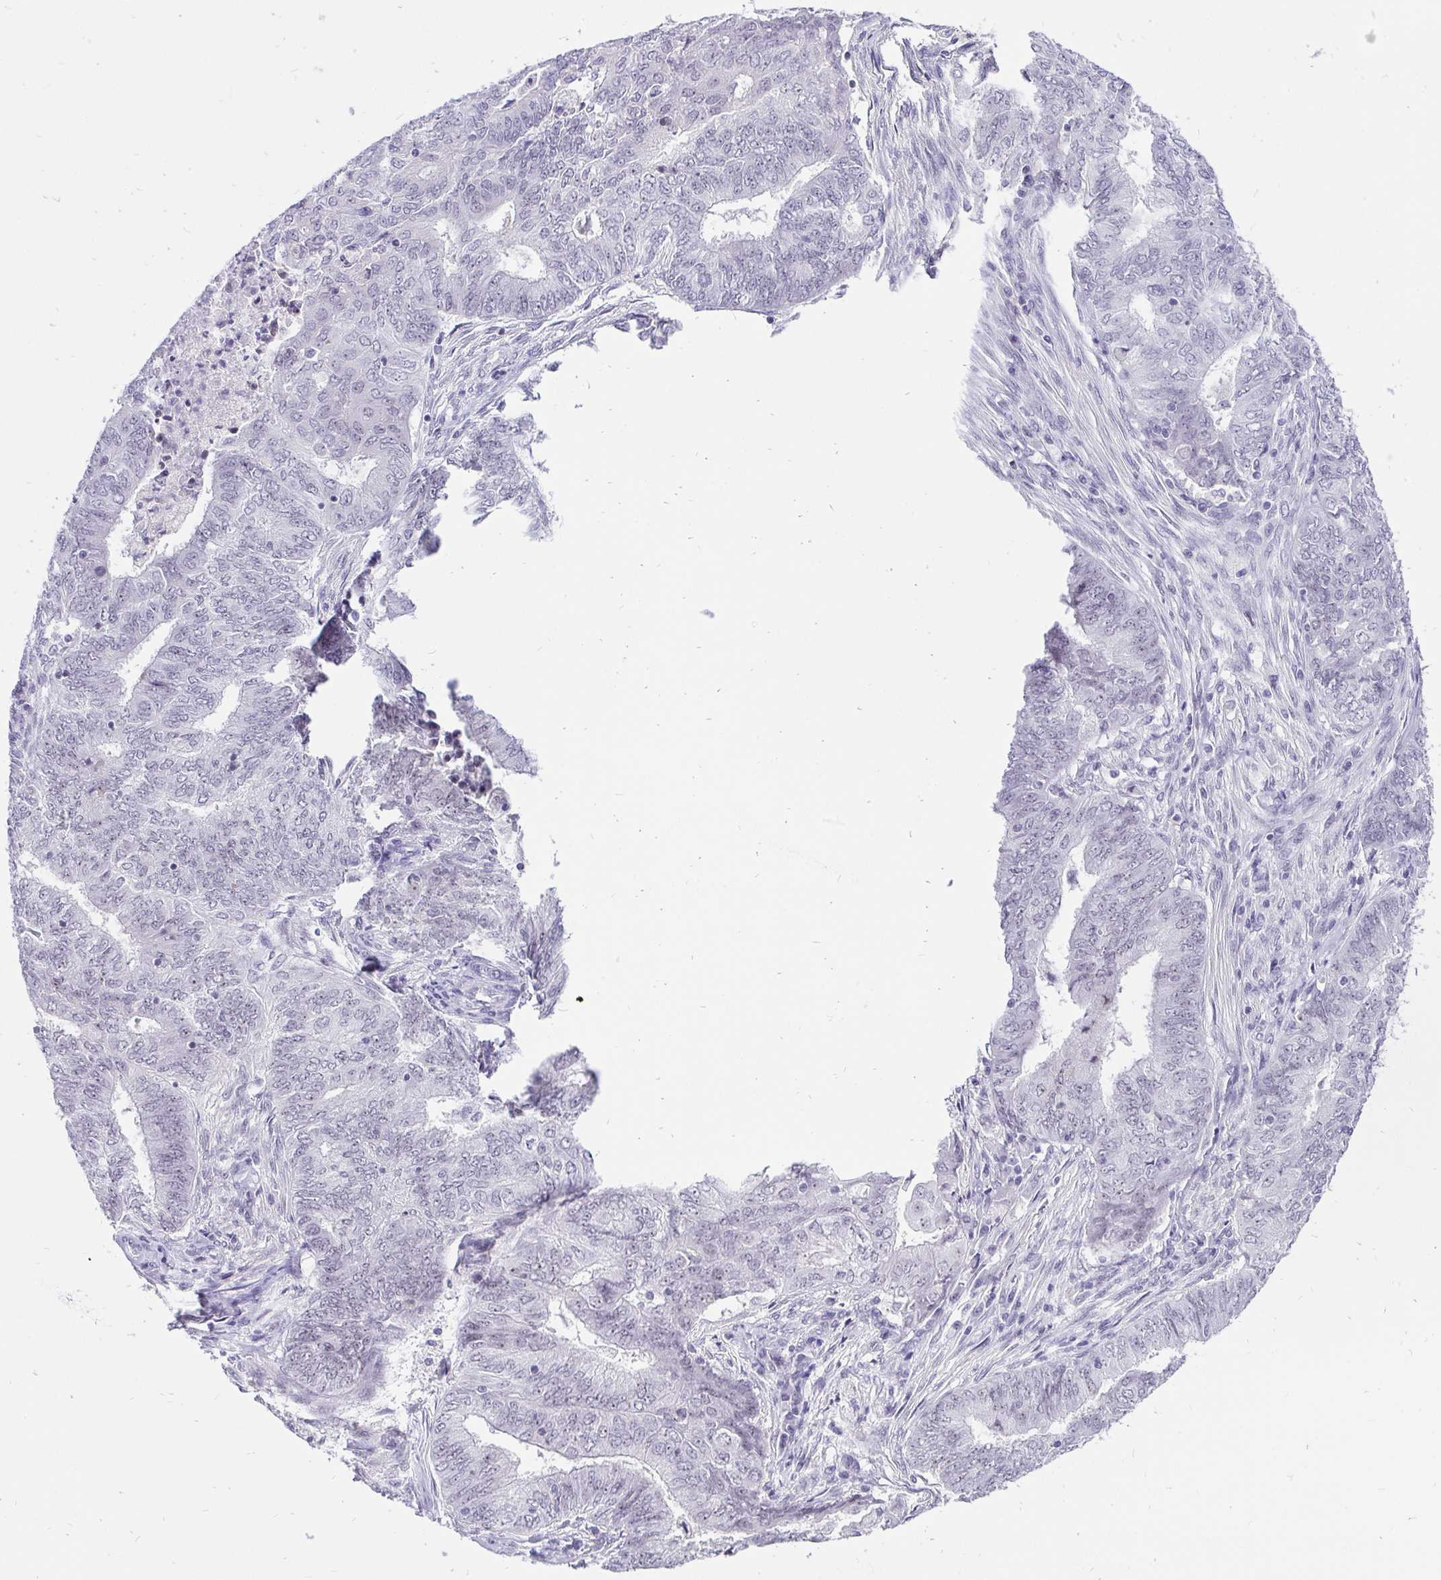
{"staining": {"intensity": "negative", "quantity": "none", "location": "none"}, "tissue": "endometrial cancer", "cell_type": "Tumor cells", "image_type": "cancer", "snomed": [{"axis": "morphology", "description": "Adenocarcinoma, NOS"}, {"axis": "topography", "description": "Endometrium"}], "caption": "Endometrial cancer was stained to show a protein in brown. There is no significant staining in tumor cells. (DAB (3,3'-diaminobenzidine) IHC visualized using brightfield microscopy, high magnification).", "gene": "ZNF860", "patient": {"sex": "female", "age": 62}}